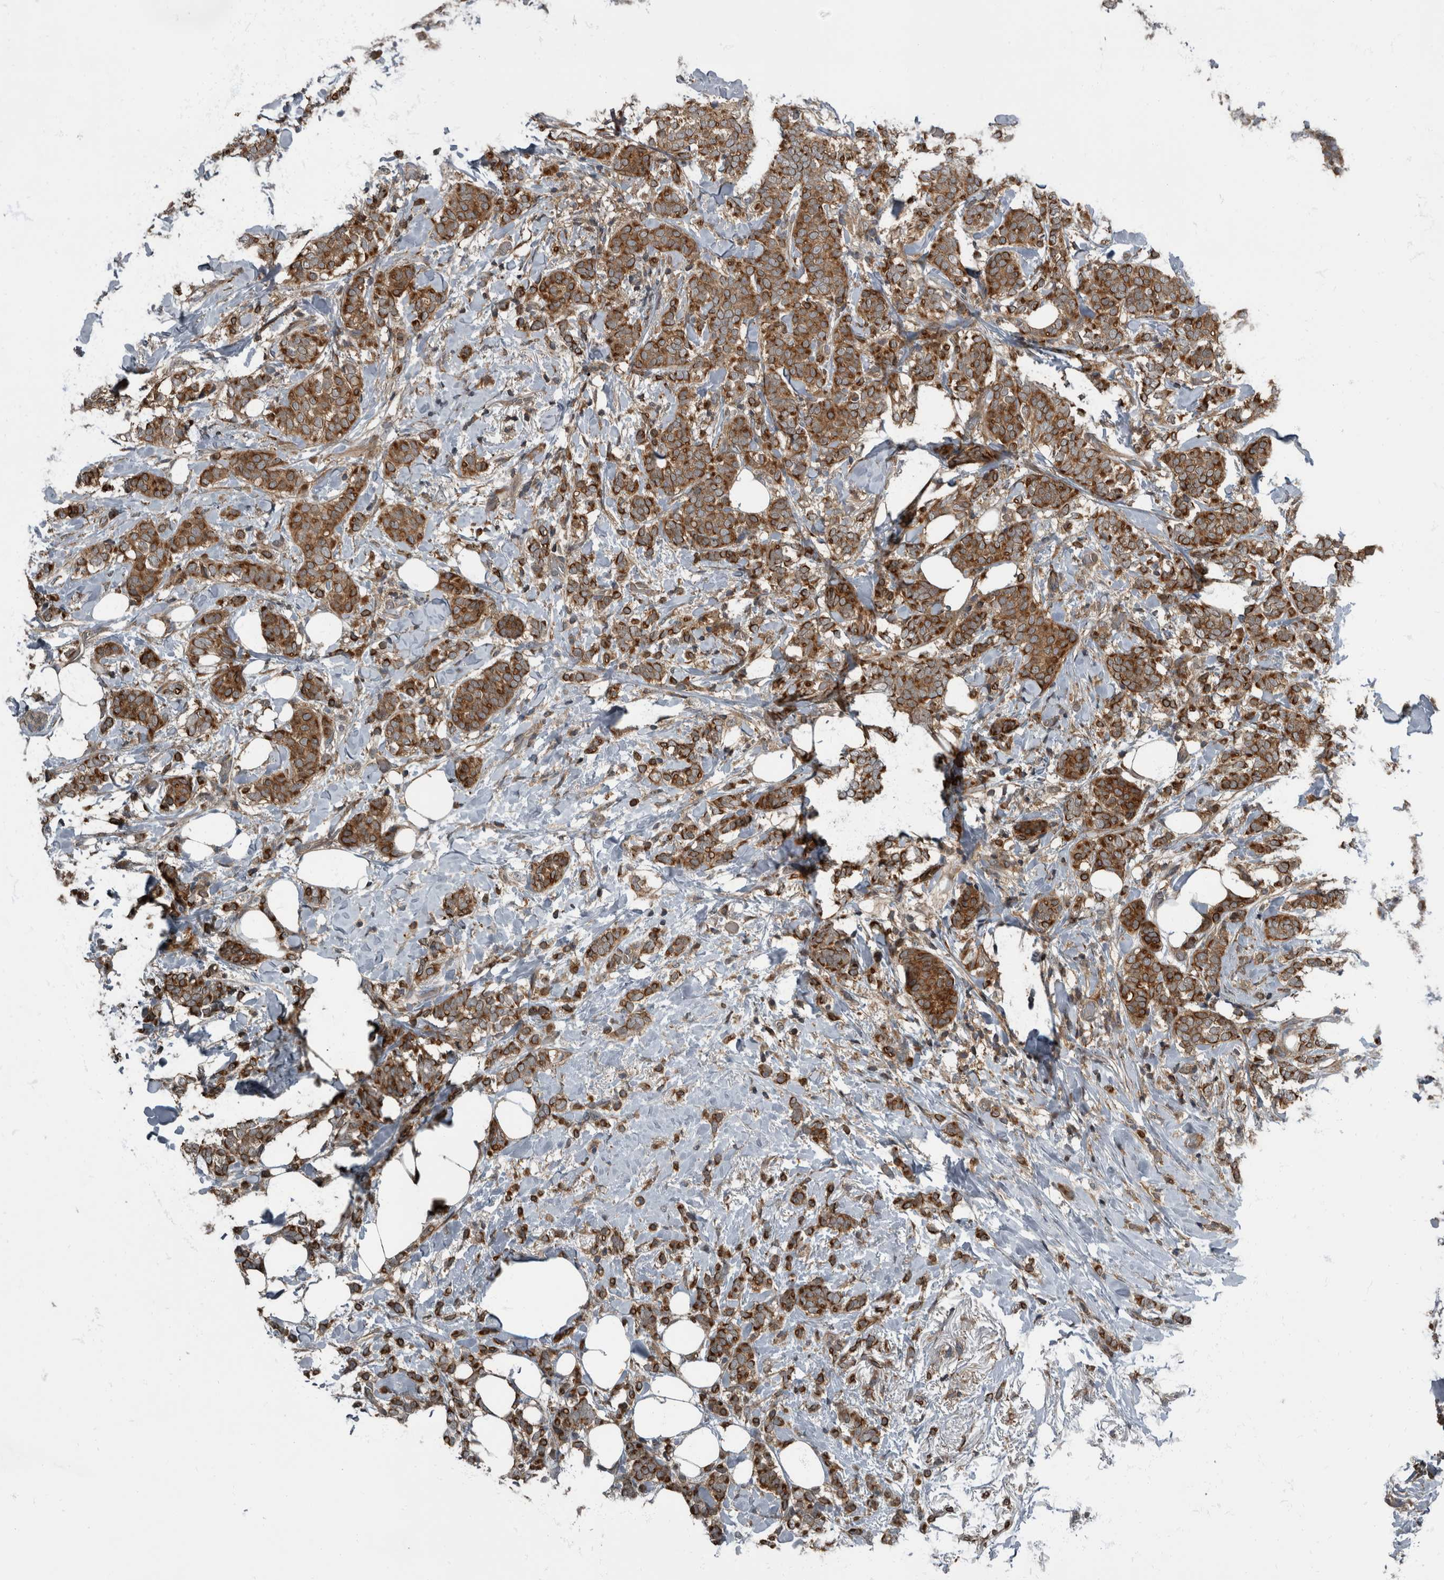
{"staining": {"intensity": "strong", "quantity": ">75%", "location": "cytoplasmic/membranous"}, "tissue": "breast cancer", "cell_type": "Tumor cells", "image_type": "cancer", "snomed": [{"axis": "morphology", "description": "Lobular carcinoma"}, {"axis": "topography", "description": "Breast"}], "caption": "This histopathology image reveals IHC staining of breast cancer (lobular carcinoma), with high strong cytoplasmic/membranous positivity in about >75% of tumor cells.", "gene": "RABGGTB", "patient": {"sex": "female", "age": 50}}